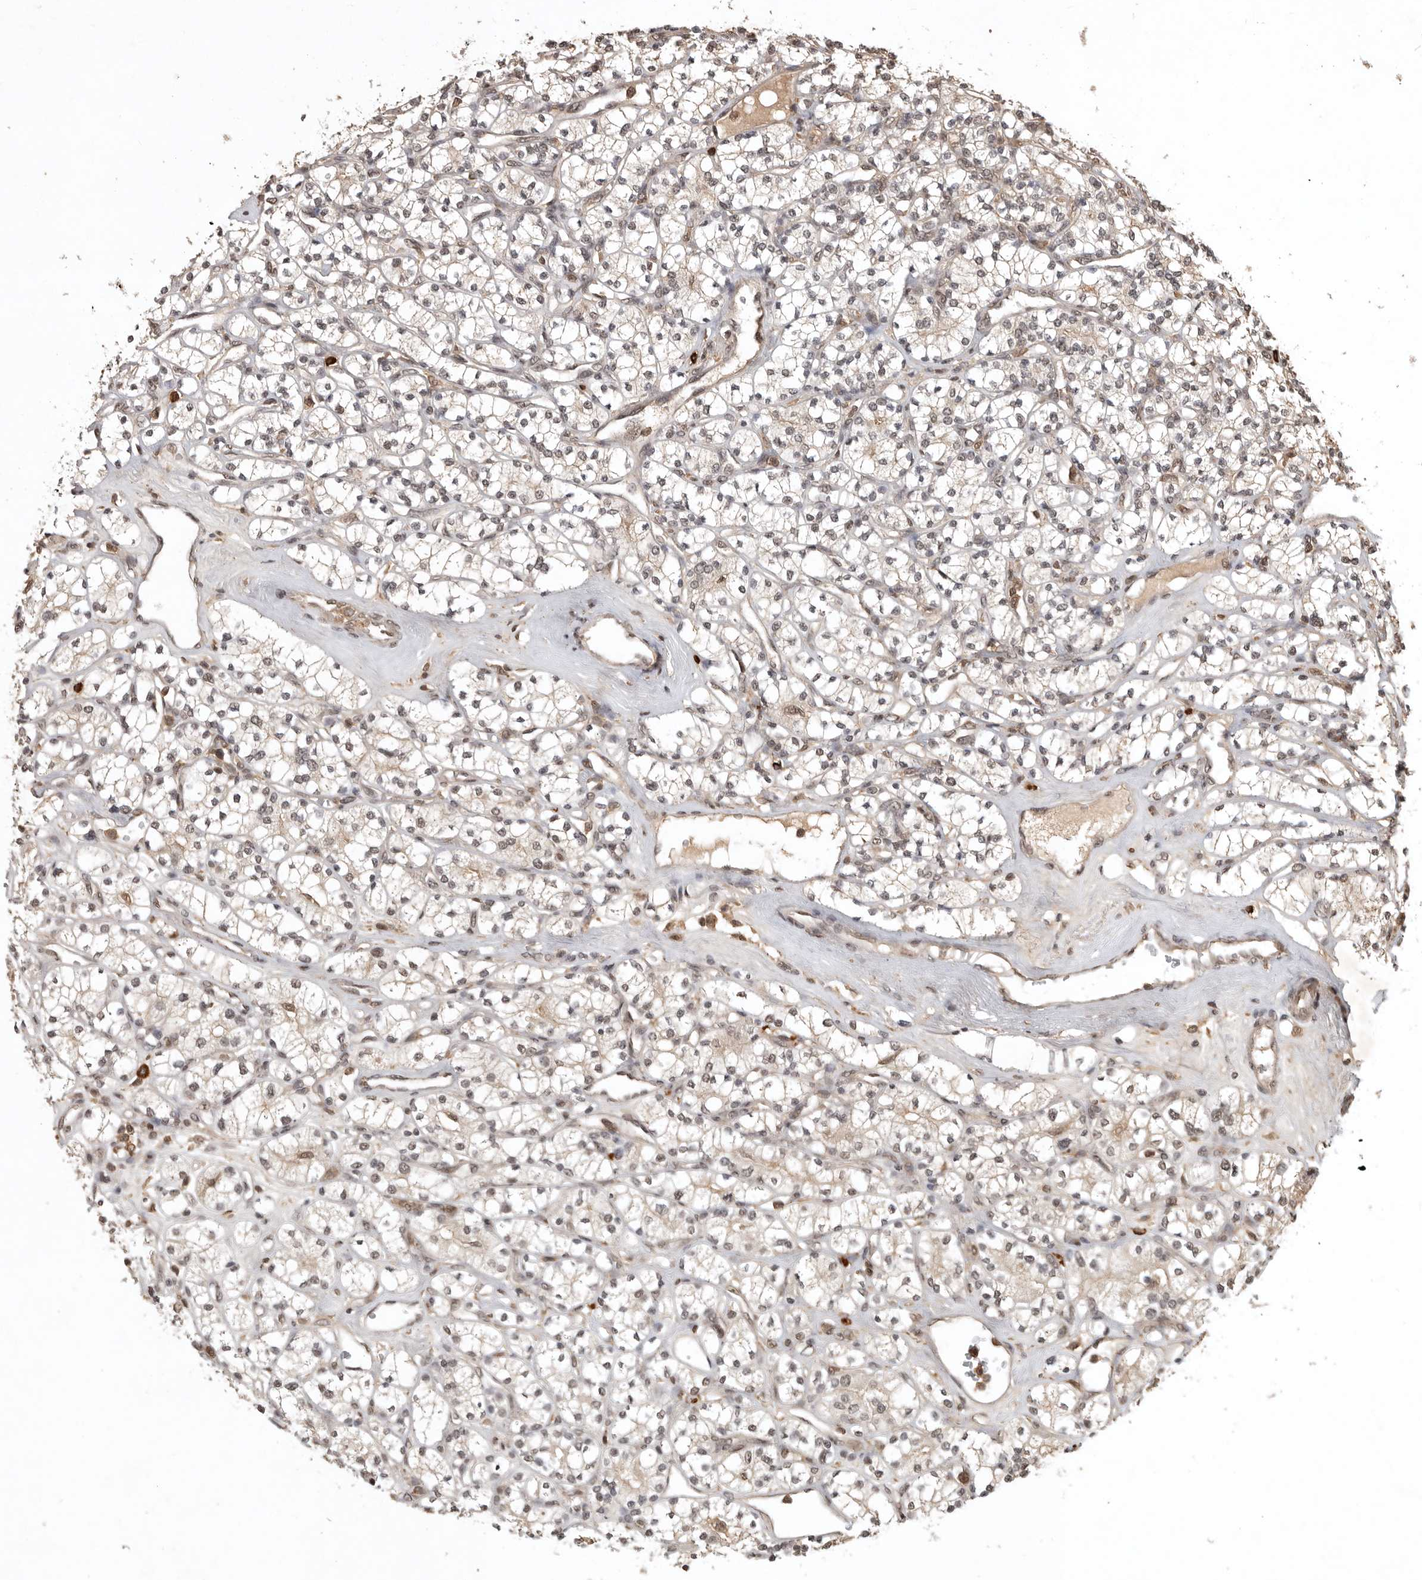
{"staining": {"intensity": "weak", "quantity": ">75%", "location": "nuclear"}, "tissue": "renal cancer", "cell_type": "Tumor cells", "image_type": "cancer", "snomed": [{"axis": "morphology", "description": "Adenocarcinoma, NOS"}, {"axis": "topography", "description": "Kidney"}], "caption": "Protein staining shows weak nuclear positivity in approximately >75% of tumor cells in renal adenocarcinoma.", "gene": "CBLL1", "patient": {"sex": "male", "age": 77}}